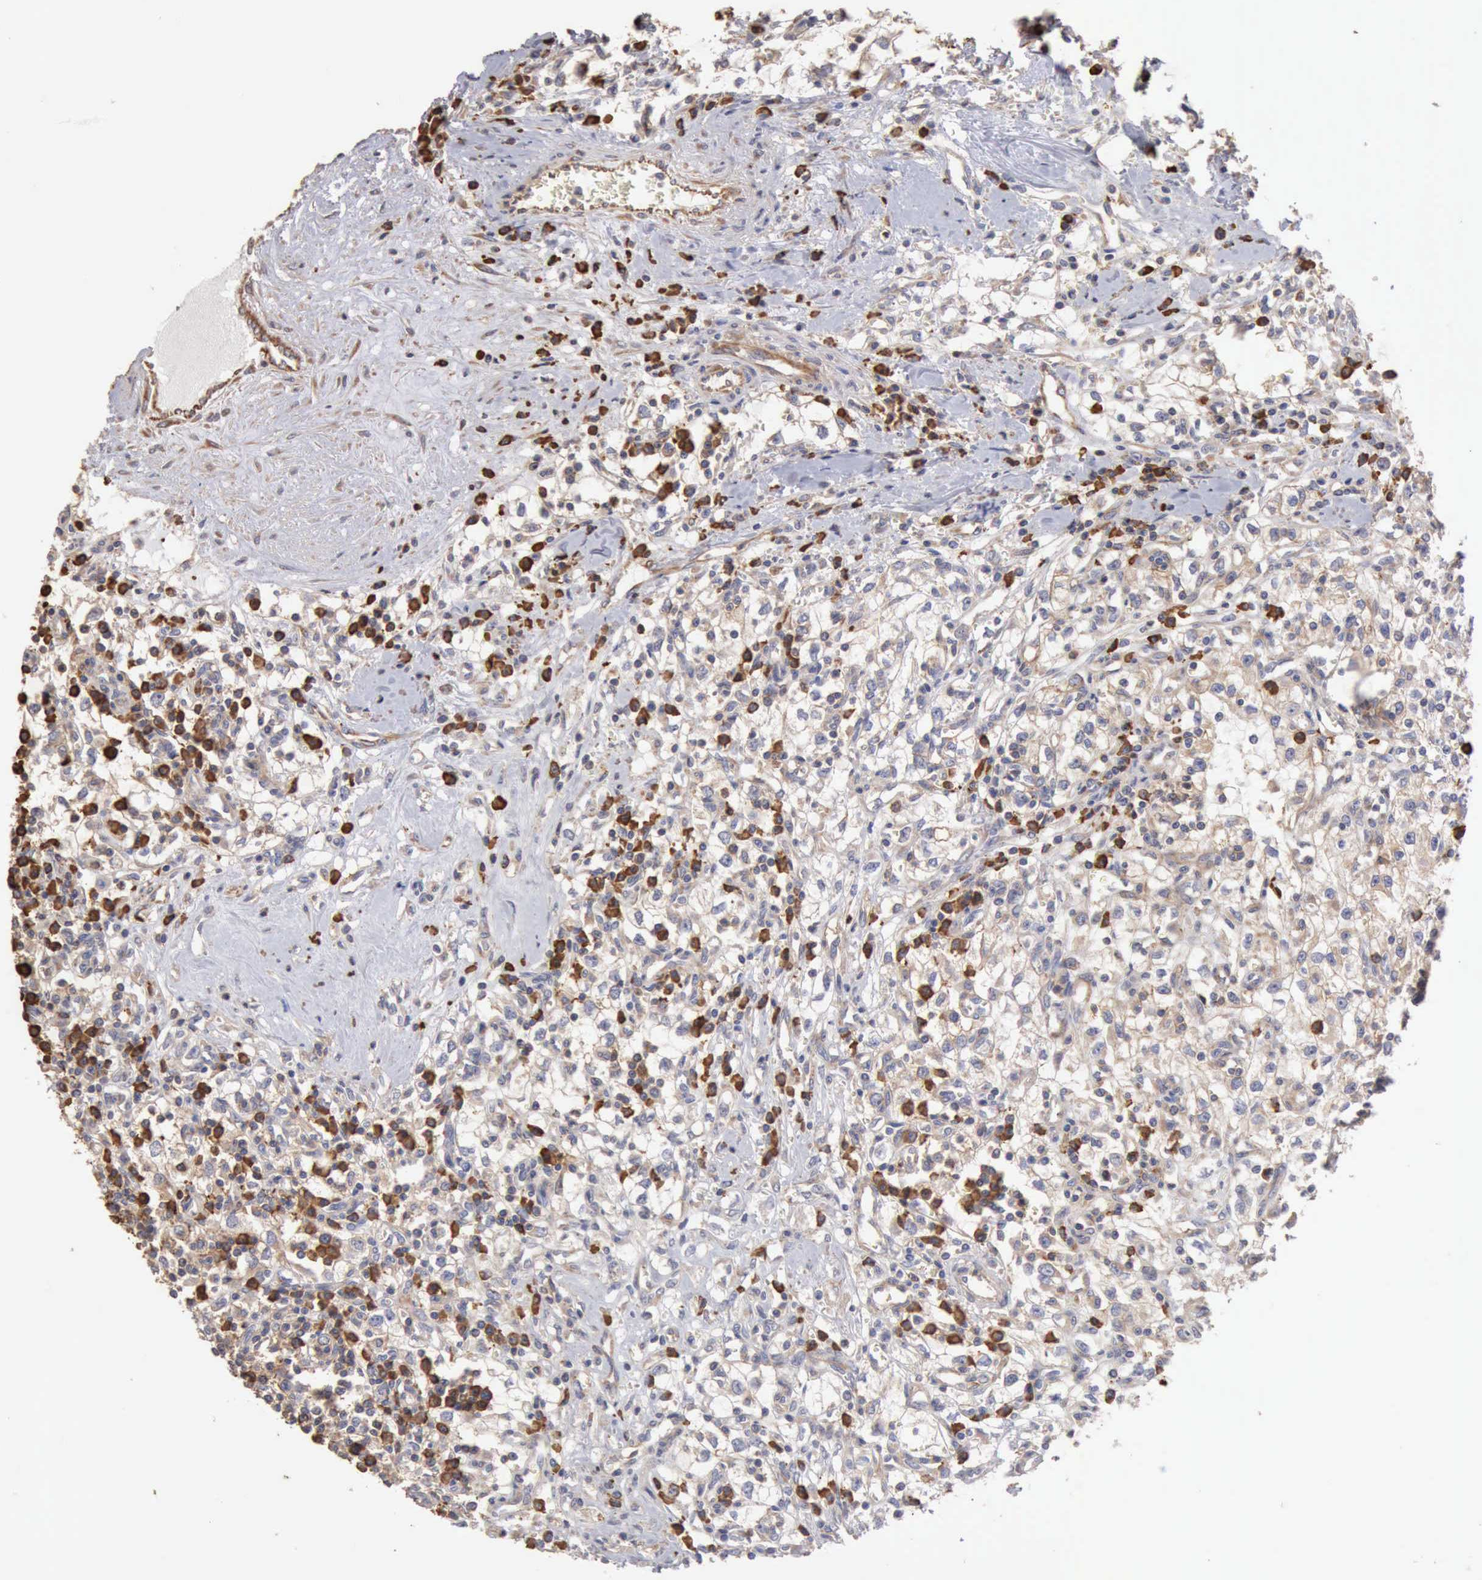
{"staining": {"intensity": "weak", "quantity": "<25%", "location": "cytoplasmic/membranous"}, "tissue": "renal cancer", "cell_type": "Tumor cells", "image_type": "cancer", "snomed": [{"axis": "morphology", "description": "Adenocarcinoma, NOS"}, {"axis": "topography", "description": "Kidney"}], "caption": "Micrograph shows no significant protein positivity in tumor cells of adenocarcinoma (renal).", "gene": "GPR101", "patient": {"sex": "male", "age": 82}}